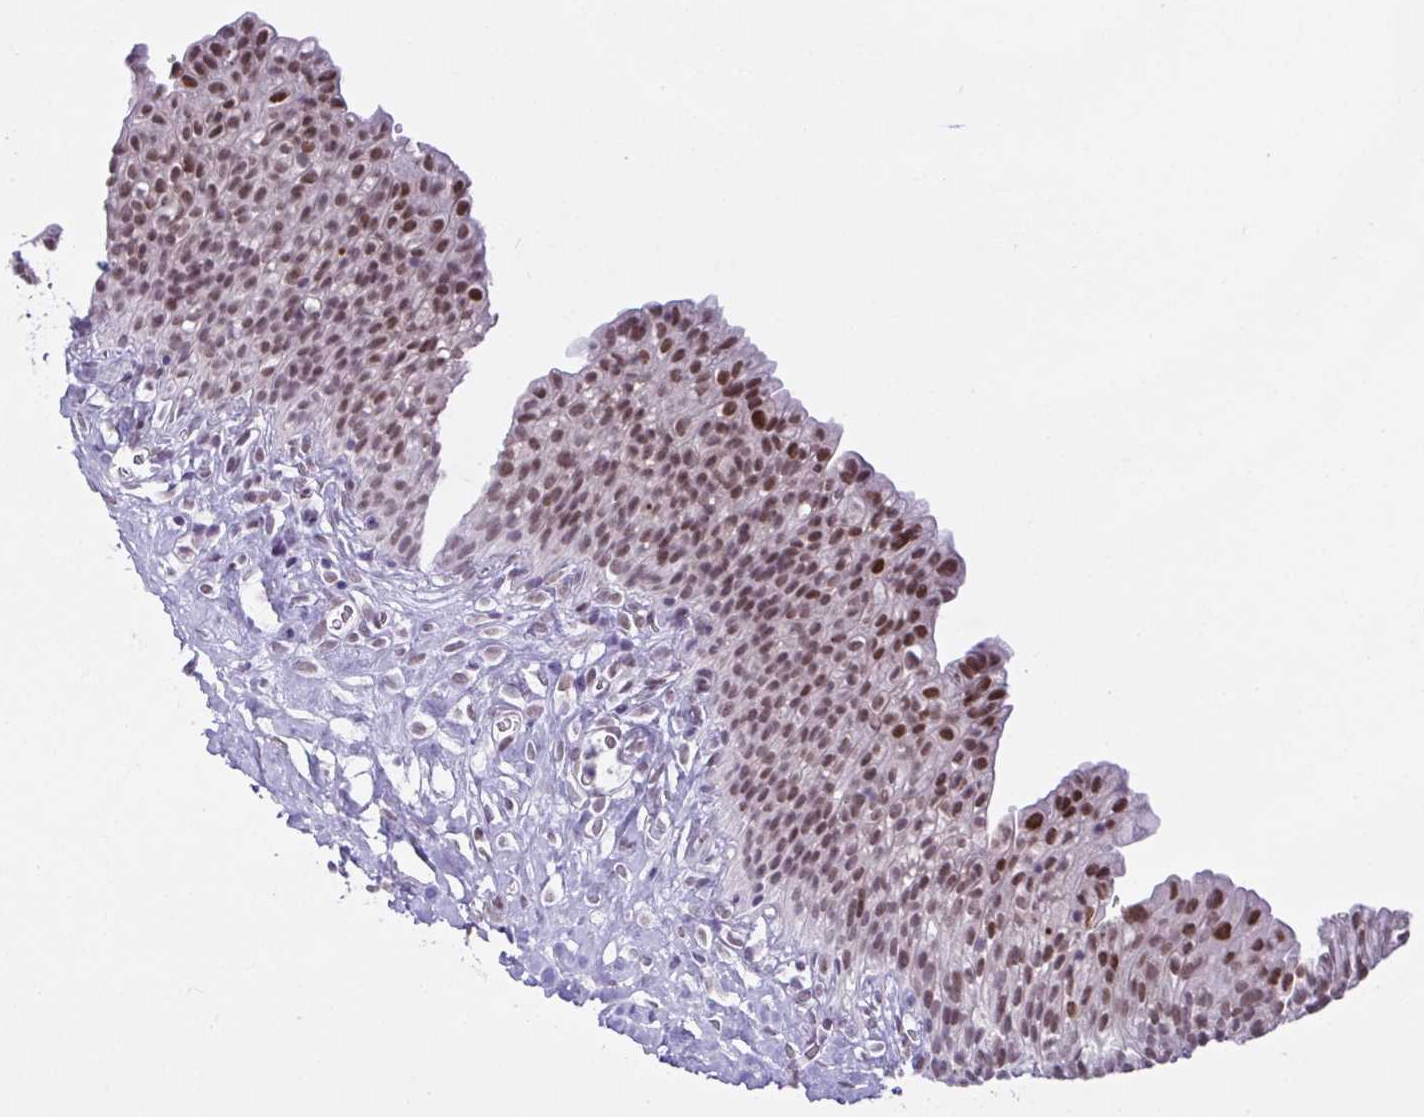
{"staining": {"intensity": "moderate", "quantity": "25%-75%", "location": "nuclear"}, "tissue": "urinary bladder", "cell_type": "Urothelial cells", "image_type": "normal", "snomed": [{"axis": "morphology", "description": "Normal tissue, NOS"}, {"axis": "topography", "description": "Urinary bladder"}, {"axis": "topography", "description": "Prostate"}], "caption": "A histopathology image showing moderate nuclear expression in about 25%-75% of urothelial cells in unremarkable urinary bladder, as visualized by brown immunohistochemical staining.", "gene": "RBM3", "patient": {"sex": "male", "age": 76}}